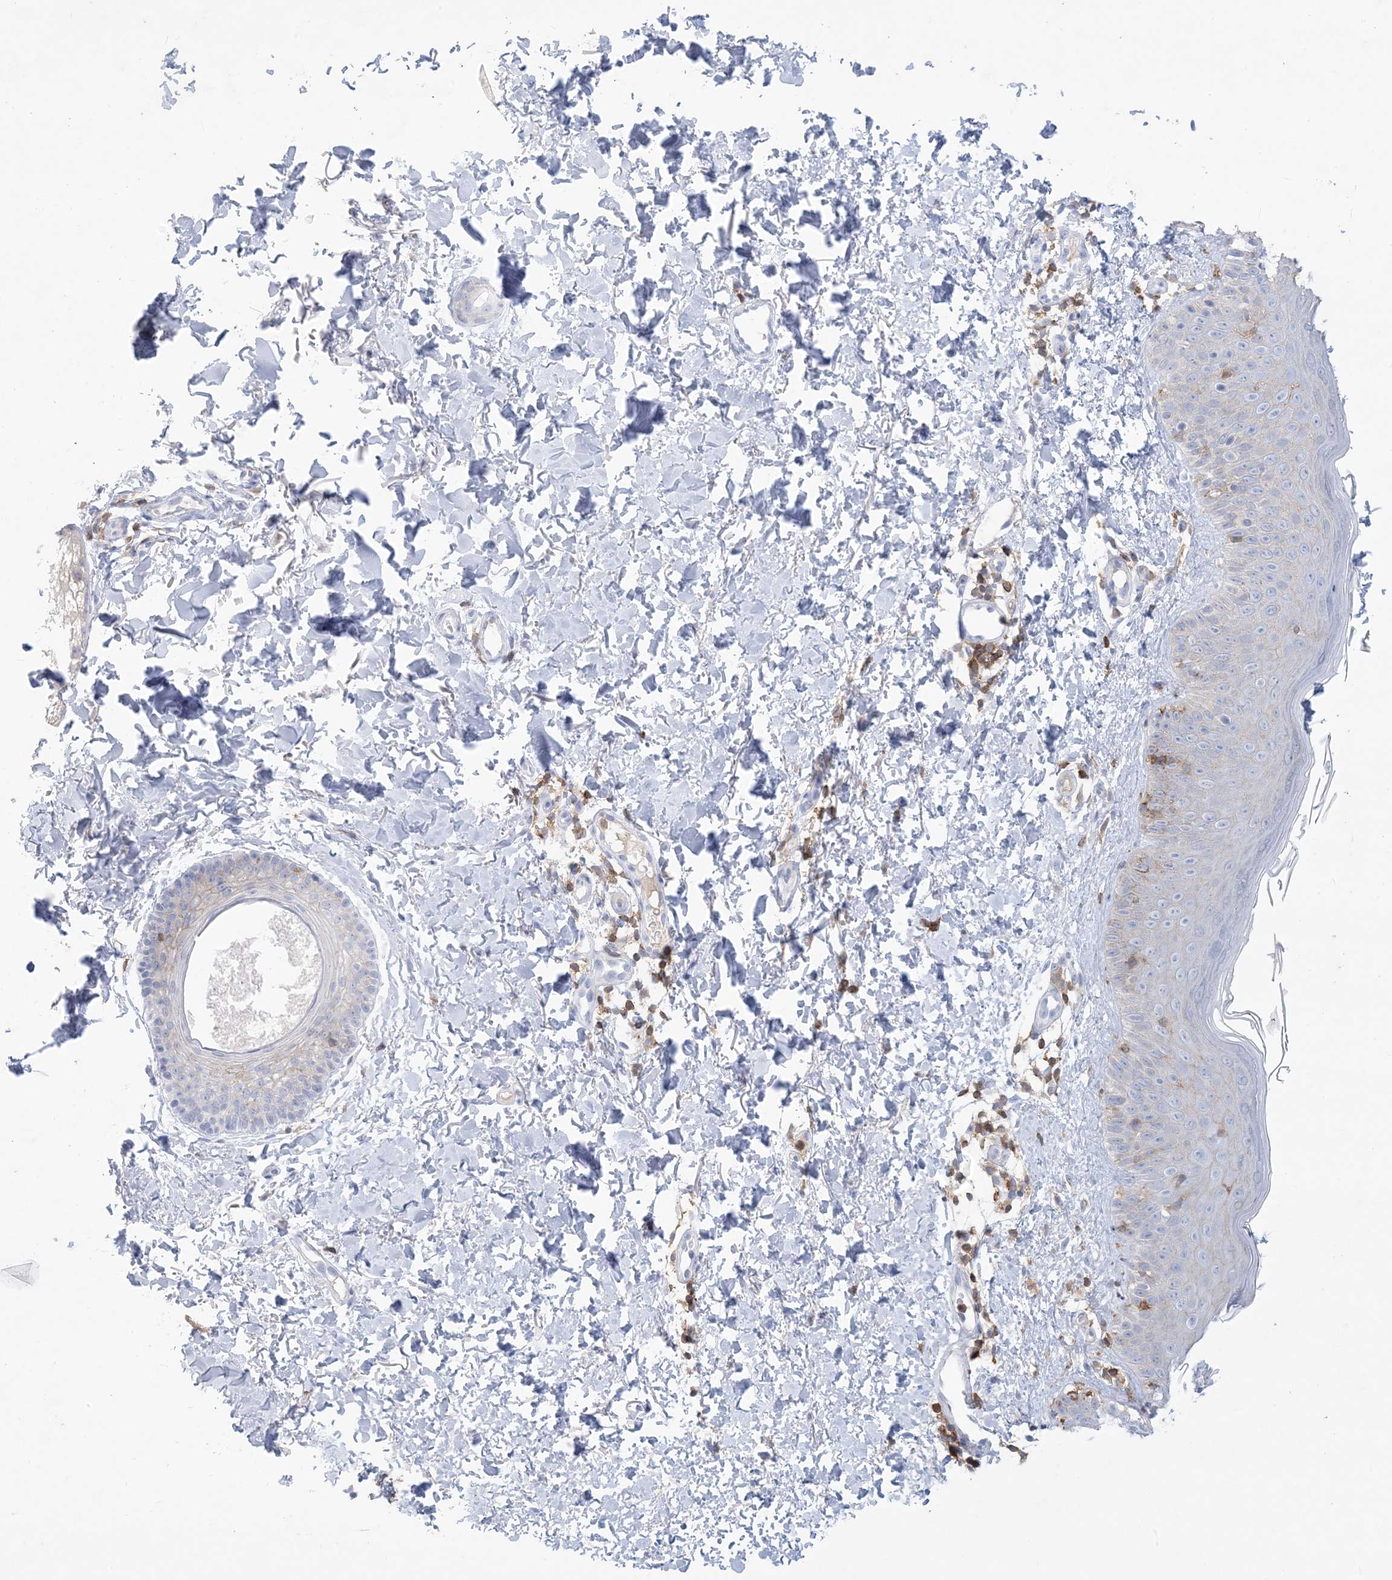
{"staining": {"intensity": "negative", "quantity": "none", "location": "none"}, "tissue": "skin", "cell_type": "Fibroblasts", "image_type": "normal", "snomed": [{"axis": "morphology", "description": "Normal tissue, NOS"}, {"axis": "topography", "description": "Skin"}], "caption": "DAB immunohistochemical staining of unremarkable skin reveals no significant staining in fibroblasts.", "gene": "PSD4", "patient": {"sex": "male", "age": 52}}